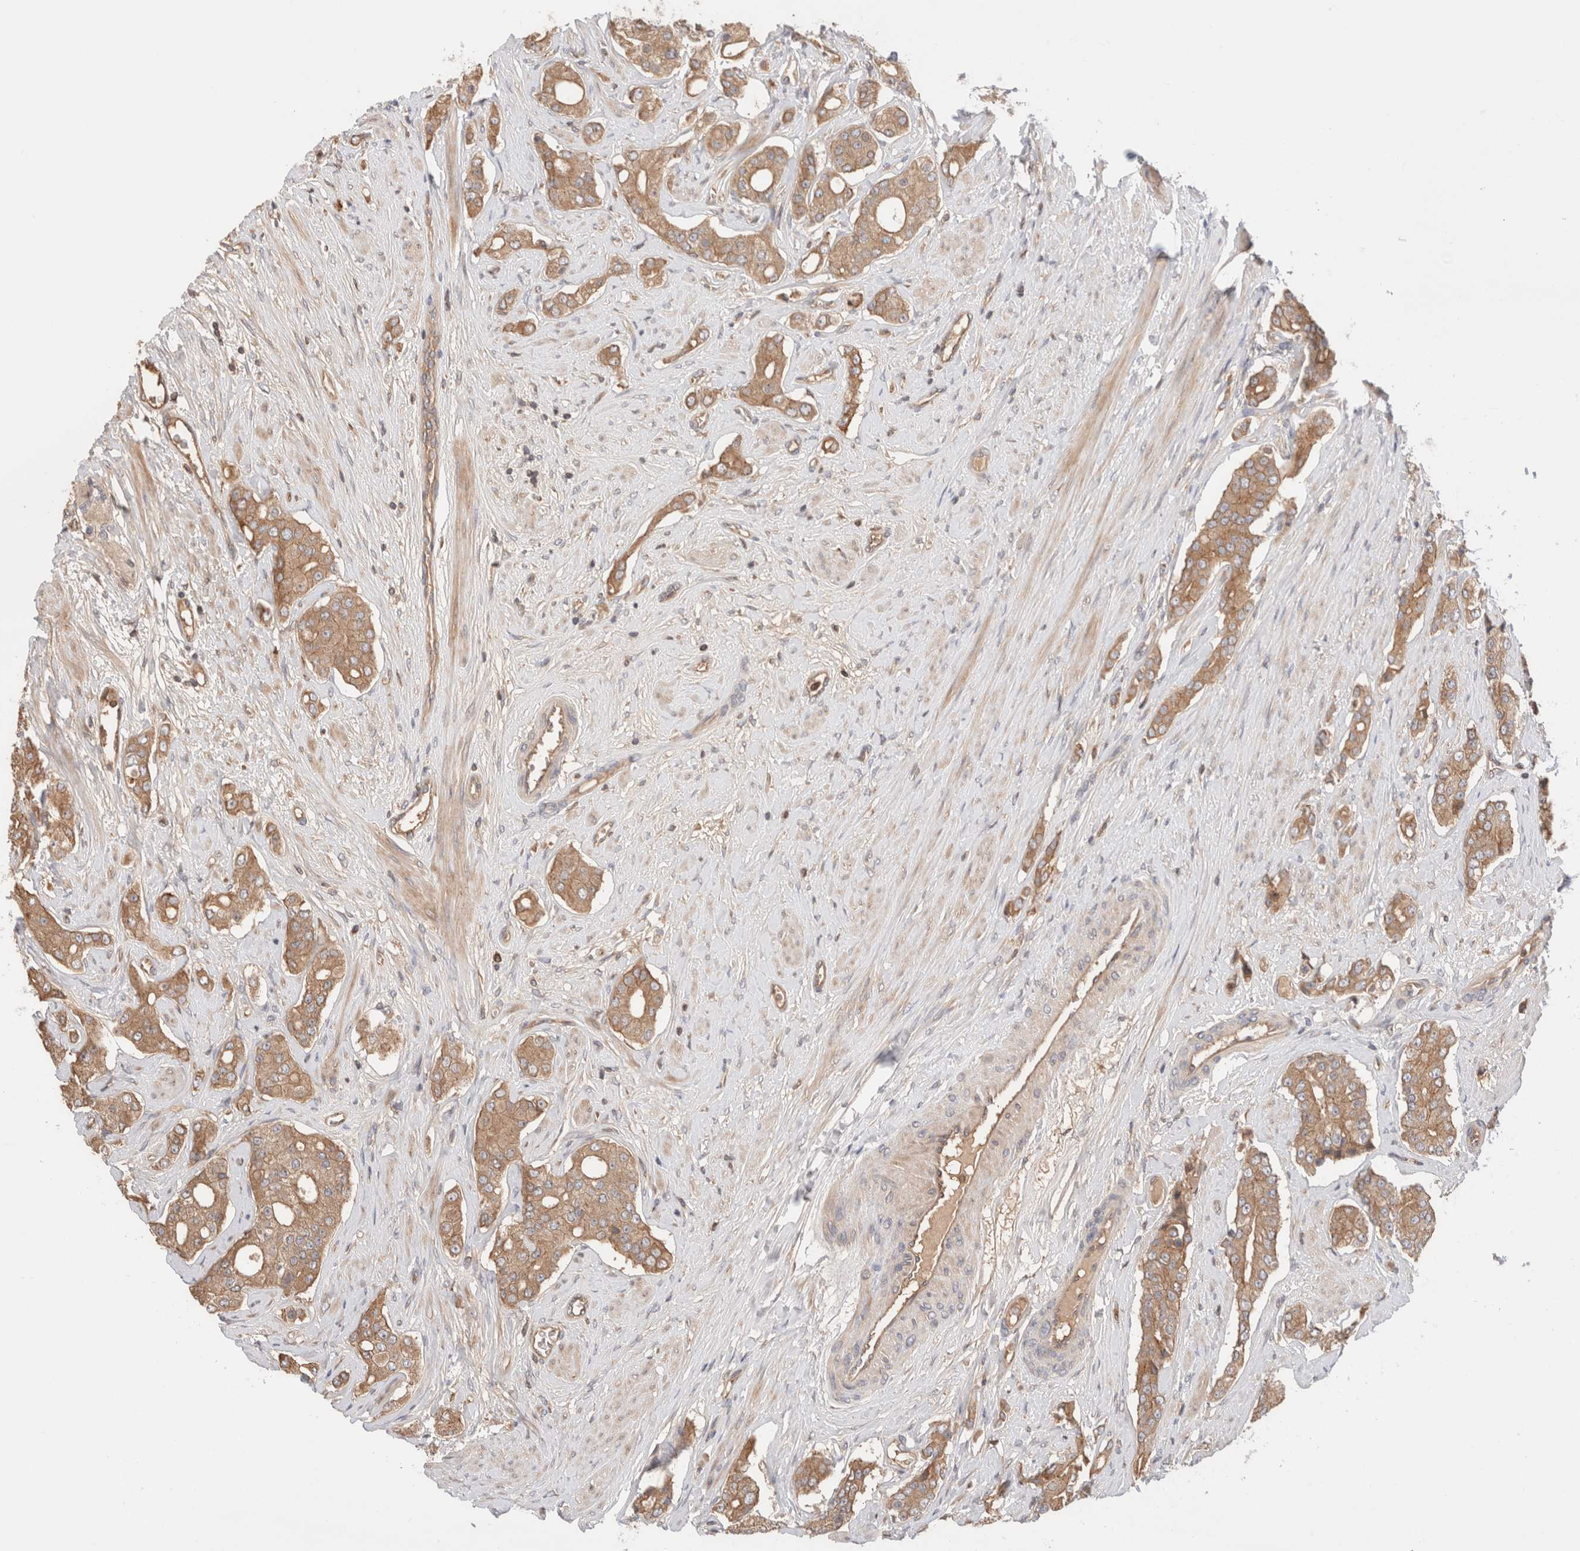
{"staining": {"intensity": "moderate", "quantity": ">75%", "location": "cytoplasmic/membranous"}, "tissue": "prostate cancer", "cell_type": "Tumor cells", "image_type": "cancer", "snomed": [{"axis": "morphology", "description": "Adenocarcinoma, High grade"}, {"axis": "topography", "description": "Prostate"}], "caption": "The histopathology image shows immunohistochemical staining of high-grade adenocarcinoma (prostate). There is moderate cytoplasmic/membranous positivity is present in approximately >75% of tumor cells.", "gene": "SIKE1", "patient": {"sex": "male", "age": 71}}